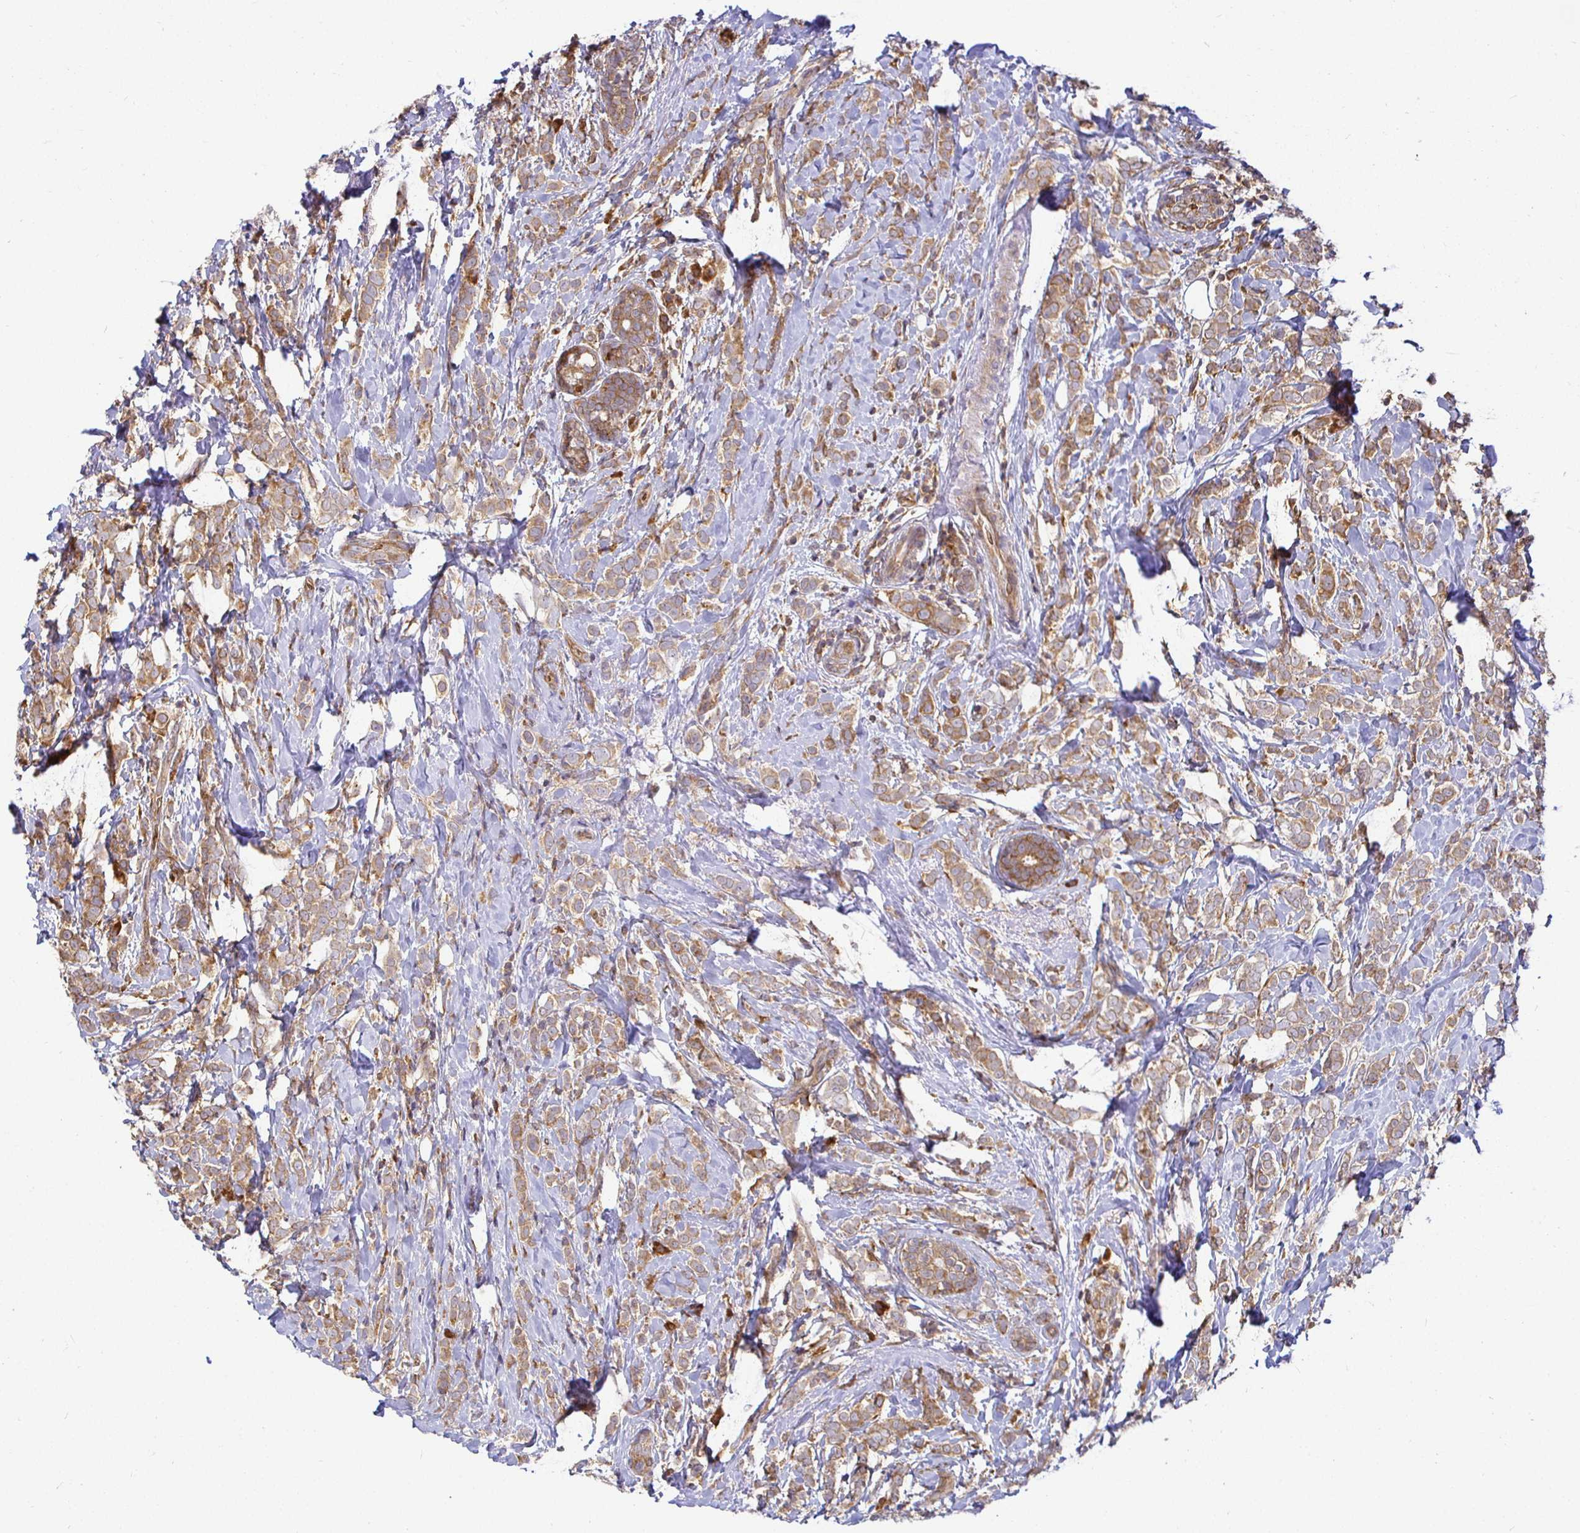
{"staining": {"intensity": "weak", "quantity": ">75%", "location": "cytoplasmic/membranous"}, "tissue": "breast cancer", "cell_type": "Tumor cells", "image_type": "cancer", "snomed": [{"axis": "morphology", "description": "Lobular carcinoma"}, {"axis": "topography", "description": "Breast"}], "caption": "Brown immunohistochemical staining in human breast cancer (lobular carcinoma) shows weak cytoplasmic/membranous staining in about >75% of tumor cells.", "gene": "IRAK1", "patient": {"sex": "female", "age": 49}}